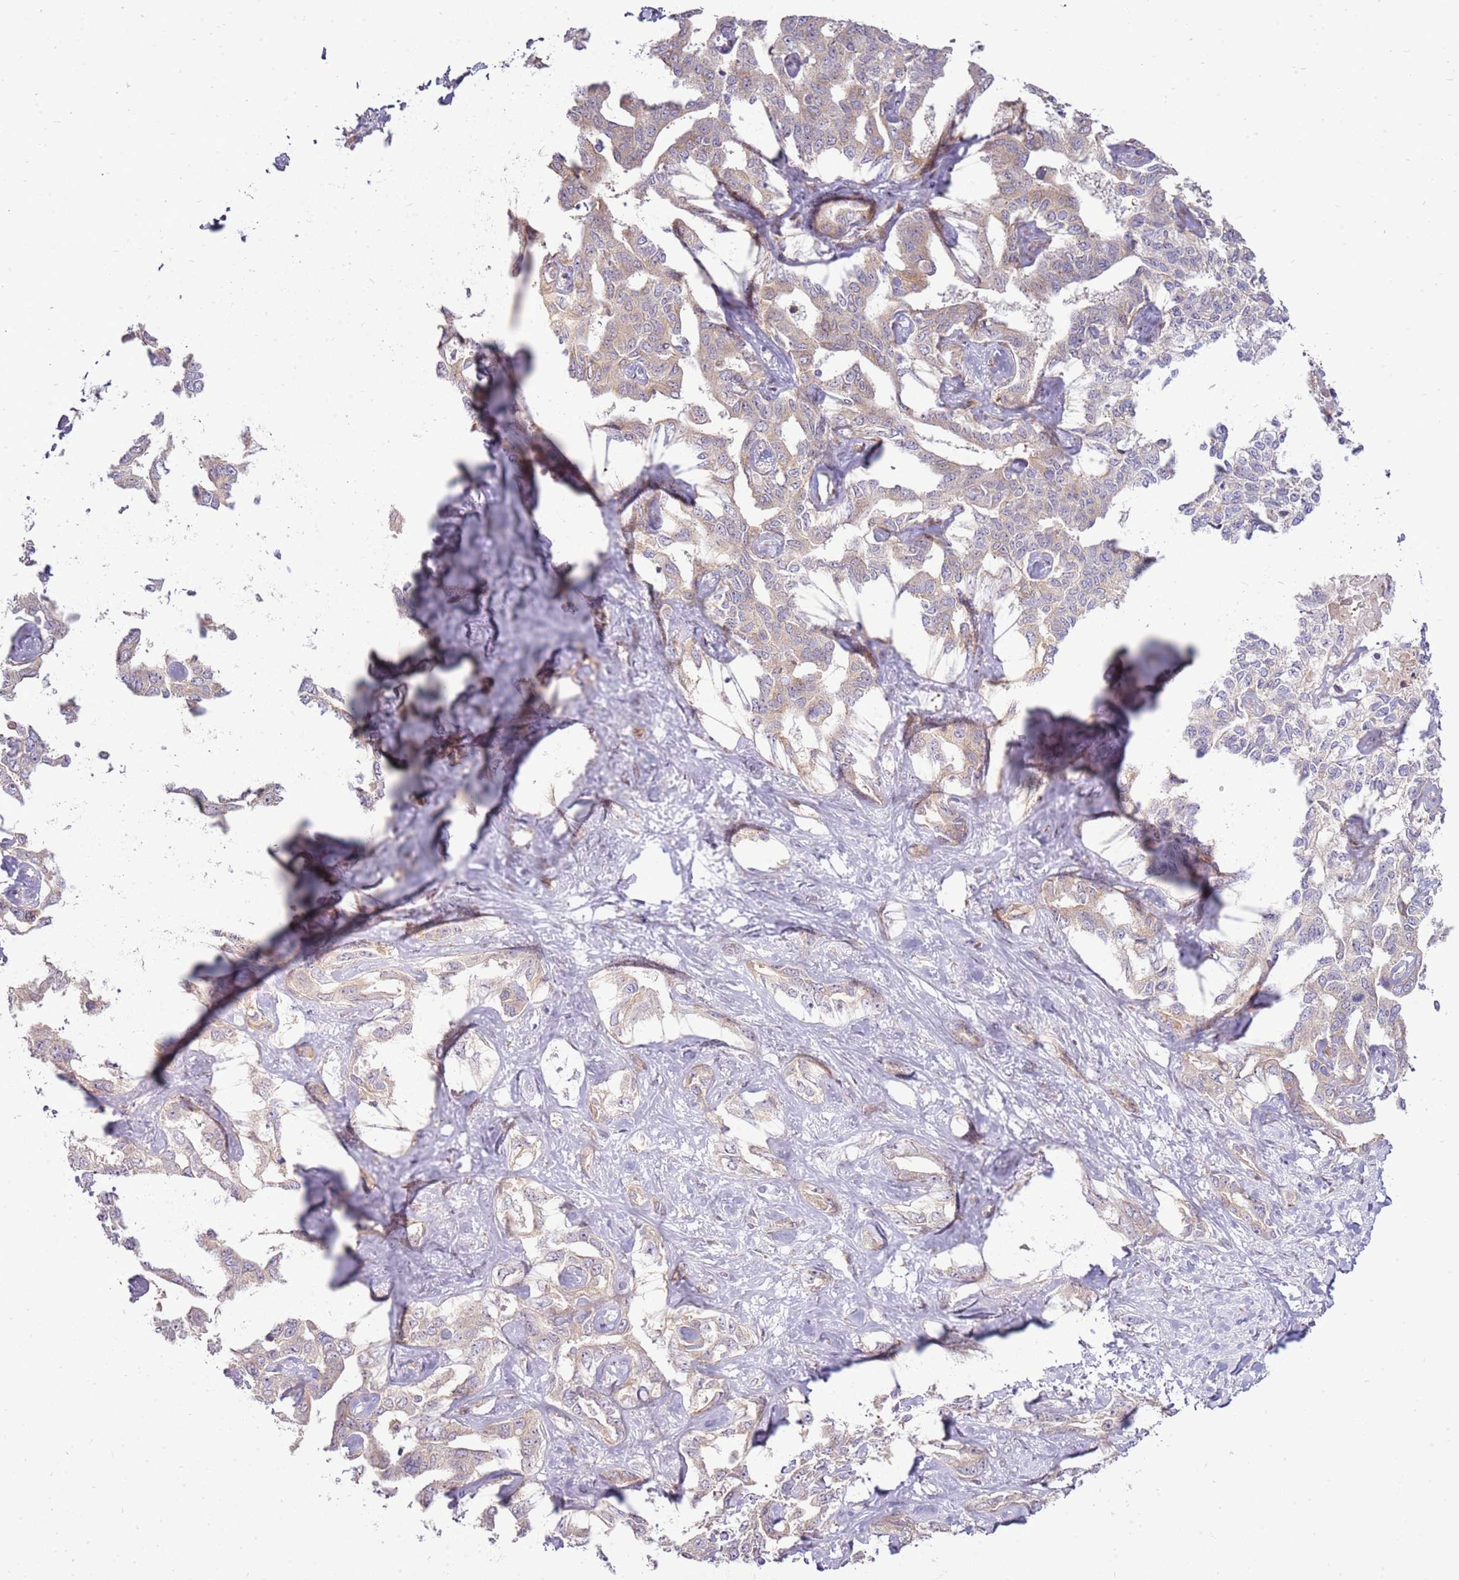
{"staining": {"intensity": "weak", "quantity": ">75%", "location": "cytoplasmic/membranous"}, "tissue": "liver cancer", "cell_type": "Tumor cells", "image_type": "cancer", "snomed": [{"axis": "morphology", "description": "Cholangiocarcinoma"}, {"axis": "topography", "description": "Liver"}], "caption": "Immunohistochemical staining of human liver cancer shows weak cytoplasmic/membranous protein positivity in approximately >75% of tumor cells. (DAB (3,3'-diaminobenzidine) IHC, brown staining for protein, blue staining for nuclei).", "gene": "UGGT2", "patient": {"sex": "male", "age": 59}}